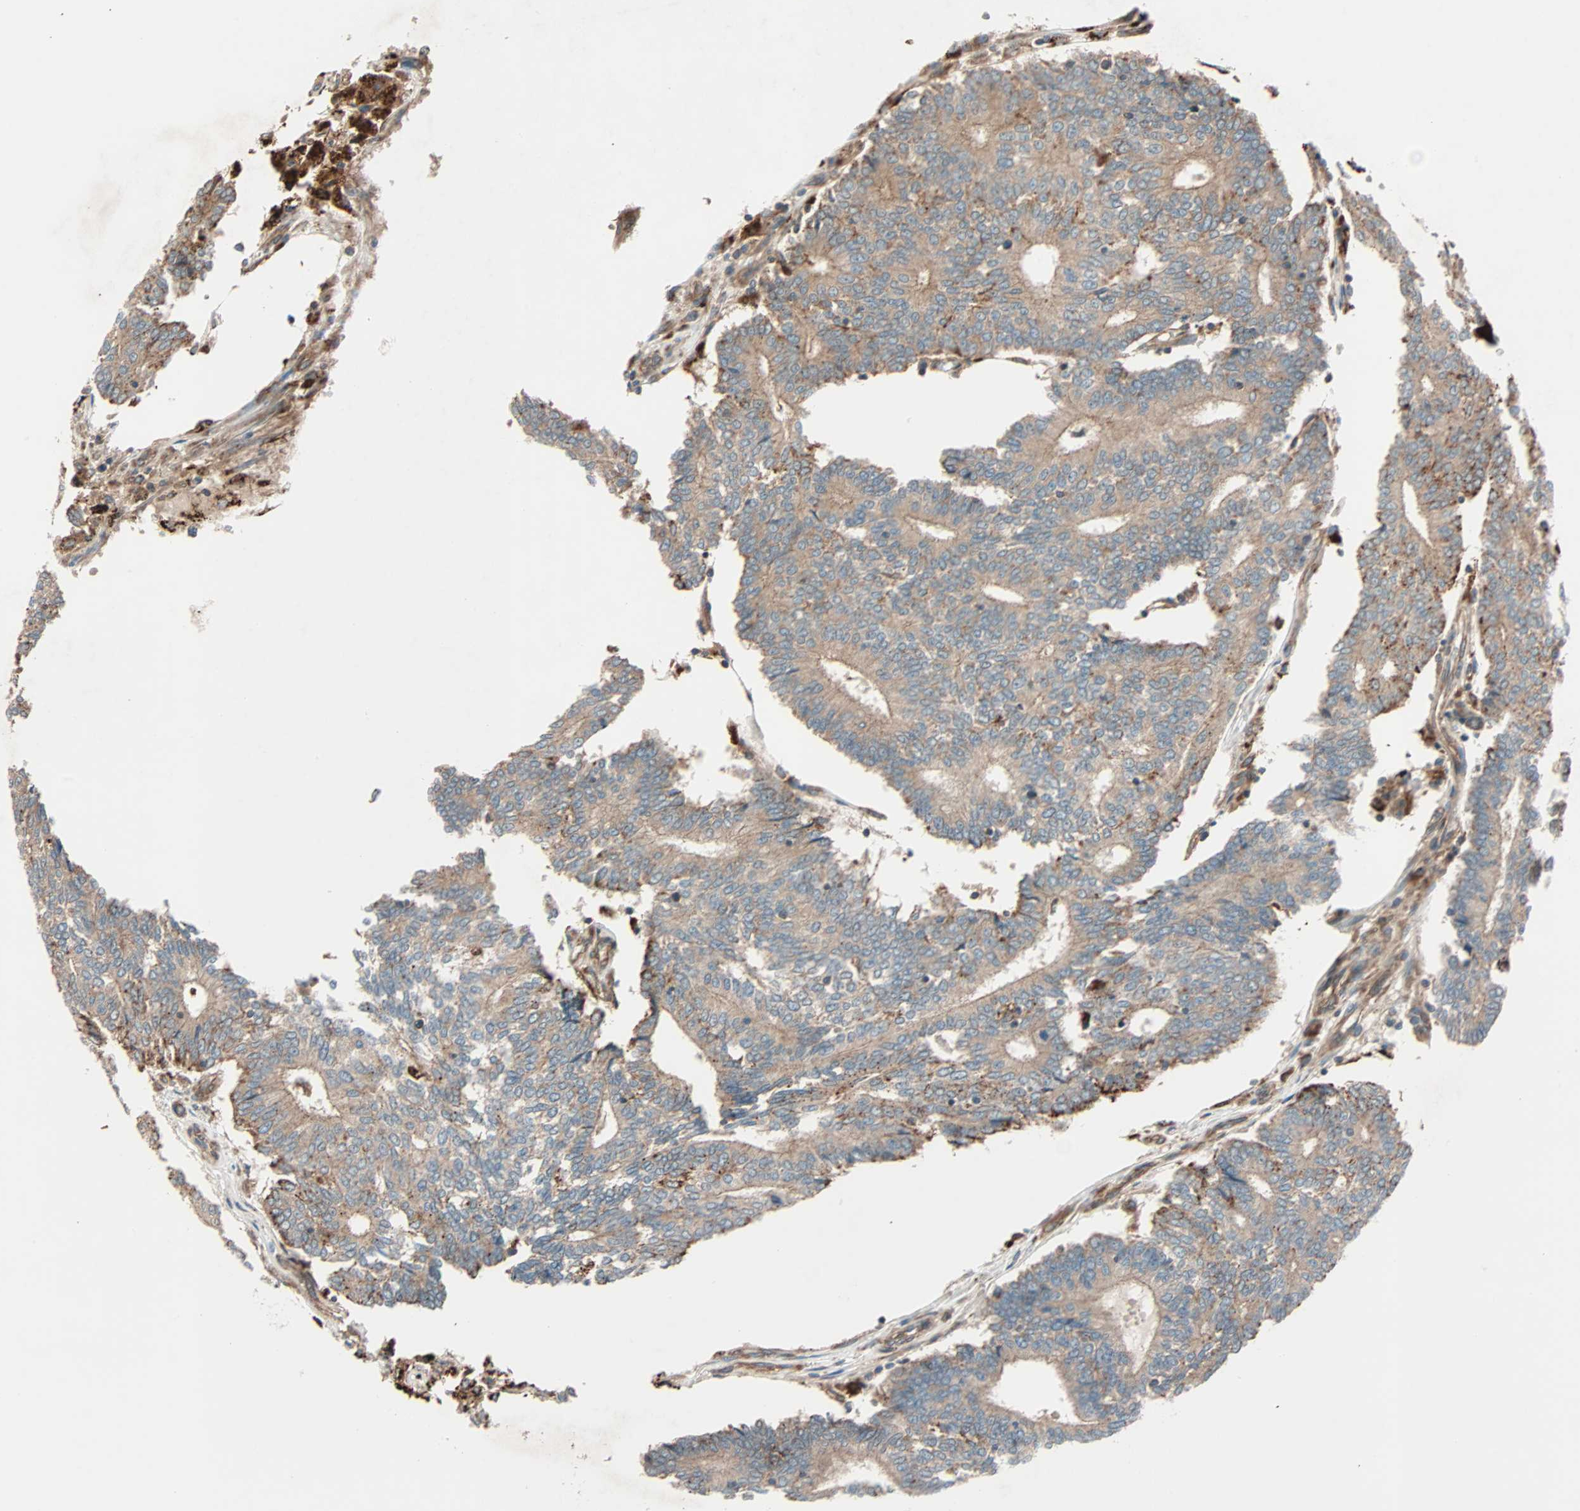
{"staining": {"intensity": "weak", "quantity": ">75%", "location": "cytoplasmic/membranous"}, "tissue": "prostate cancer", "cell_type": "Tumor cells", "image_type": "cancer", "snomed": [{"axis": "morphology", "description": "Adenocarcinoma, High grade"}, {"axis": "topography", "description": "Prostate"}], "caption": "Prostate cancer tissue shows weak cytoplasmic/membranous expression in approximately >75% of tumor cells, visualized by immunohistochemistry. (Brightfield microscopy of DAB IHC at high magnification).", "gene": "PHYH", "patient": {"sex": "male", "age": 55}}